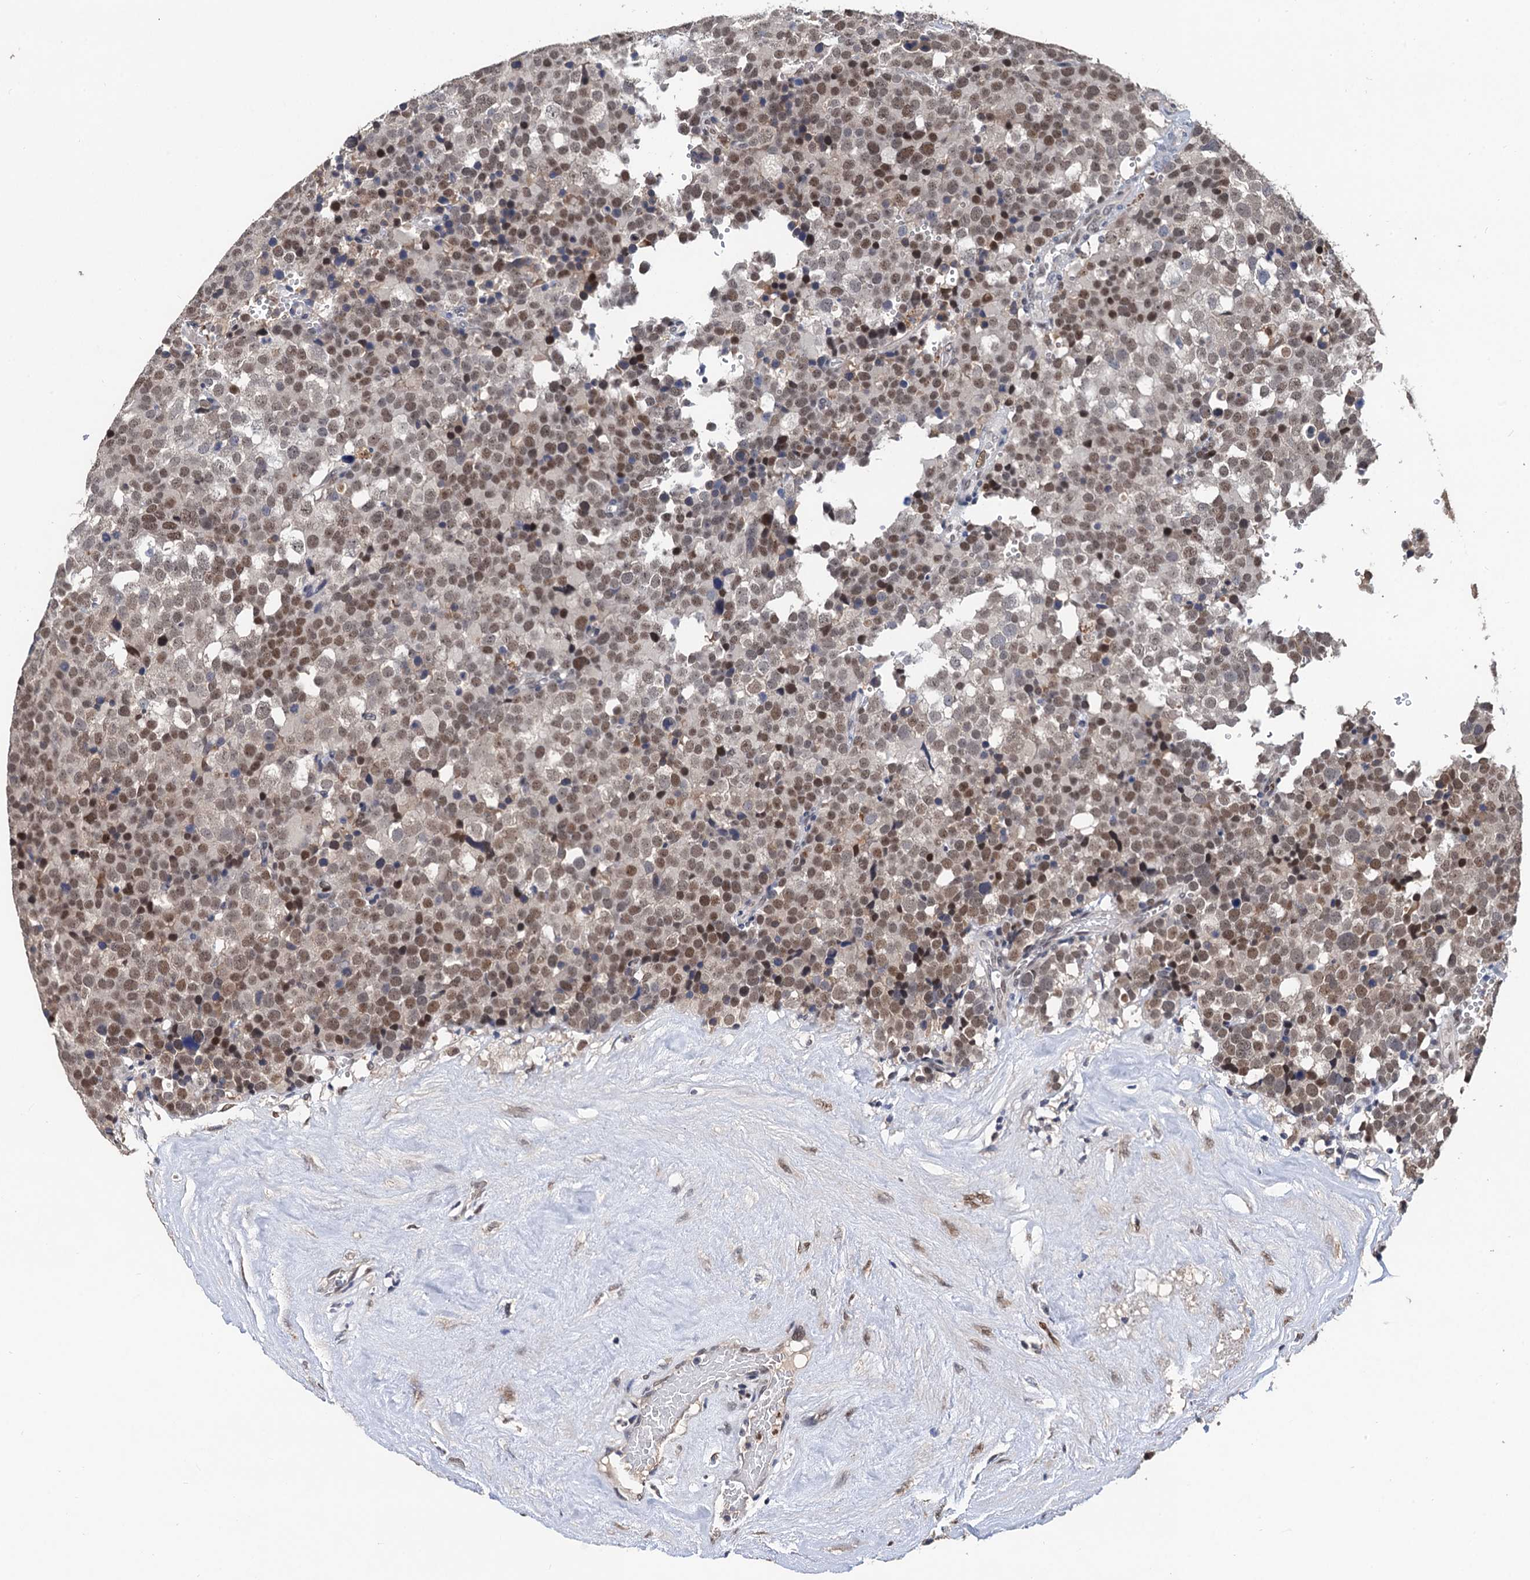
{"staining": {"intensity": "moderate", "quantity": ">75%", "location": "nuclear"}, "tissue": "testis cancer", "cell_type": "Tumor cells", "image_type": "cancer", "snomed": [{"axis": "morphology", "description": "Seminoma, NOS"}, {"axis": "topography", "description": "Testis"}], "caption": "High-magnification brightfield microscopy of testis cancer (seminoma) stained with DAB (brown) and counterstained with hematoxylin (blue). tumor cells exhibit moderate nuclear positivity is seen in about>75% of cells. Using DAB (3,3'-diaminobenzidine) (brown) and hematoxylin (blue) stains, captured at high magnification using brightfield microscopy.", "gene": "TSEN34", "patient": {"sex": "male", "age": 71}}